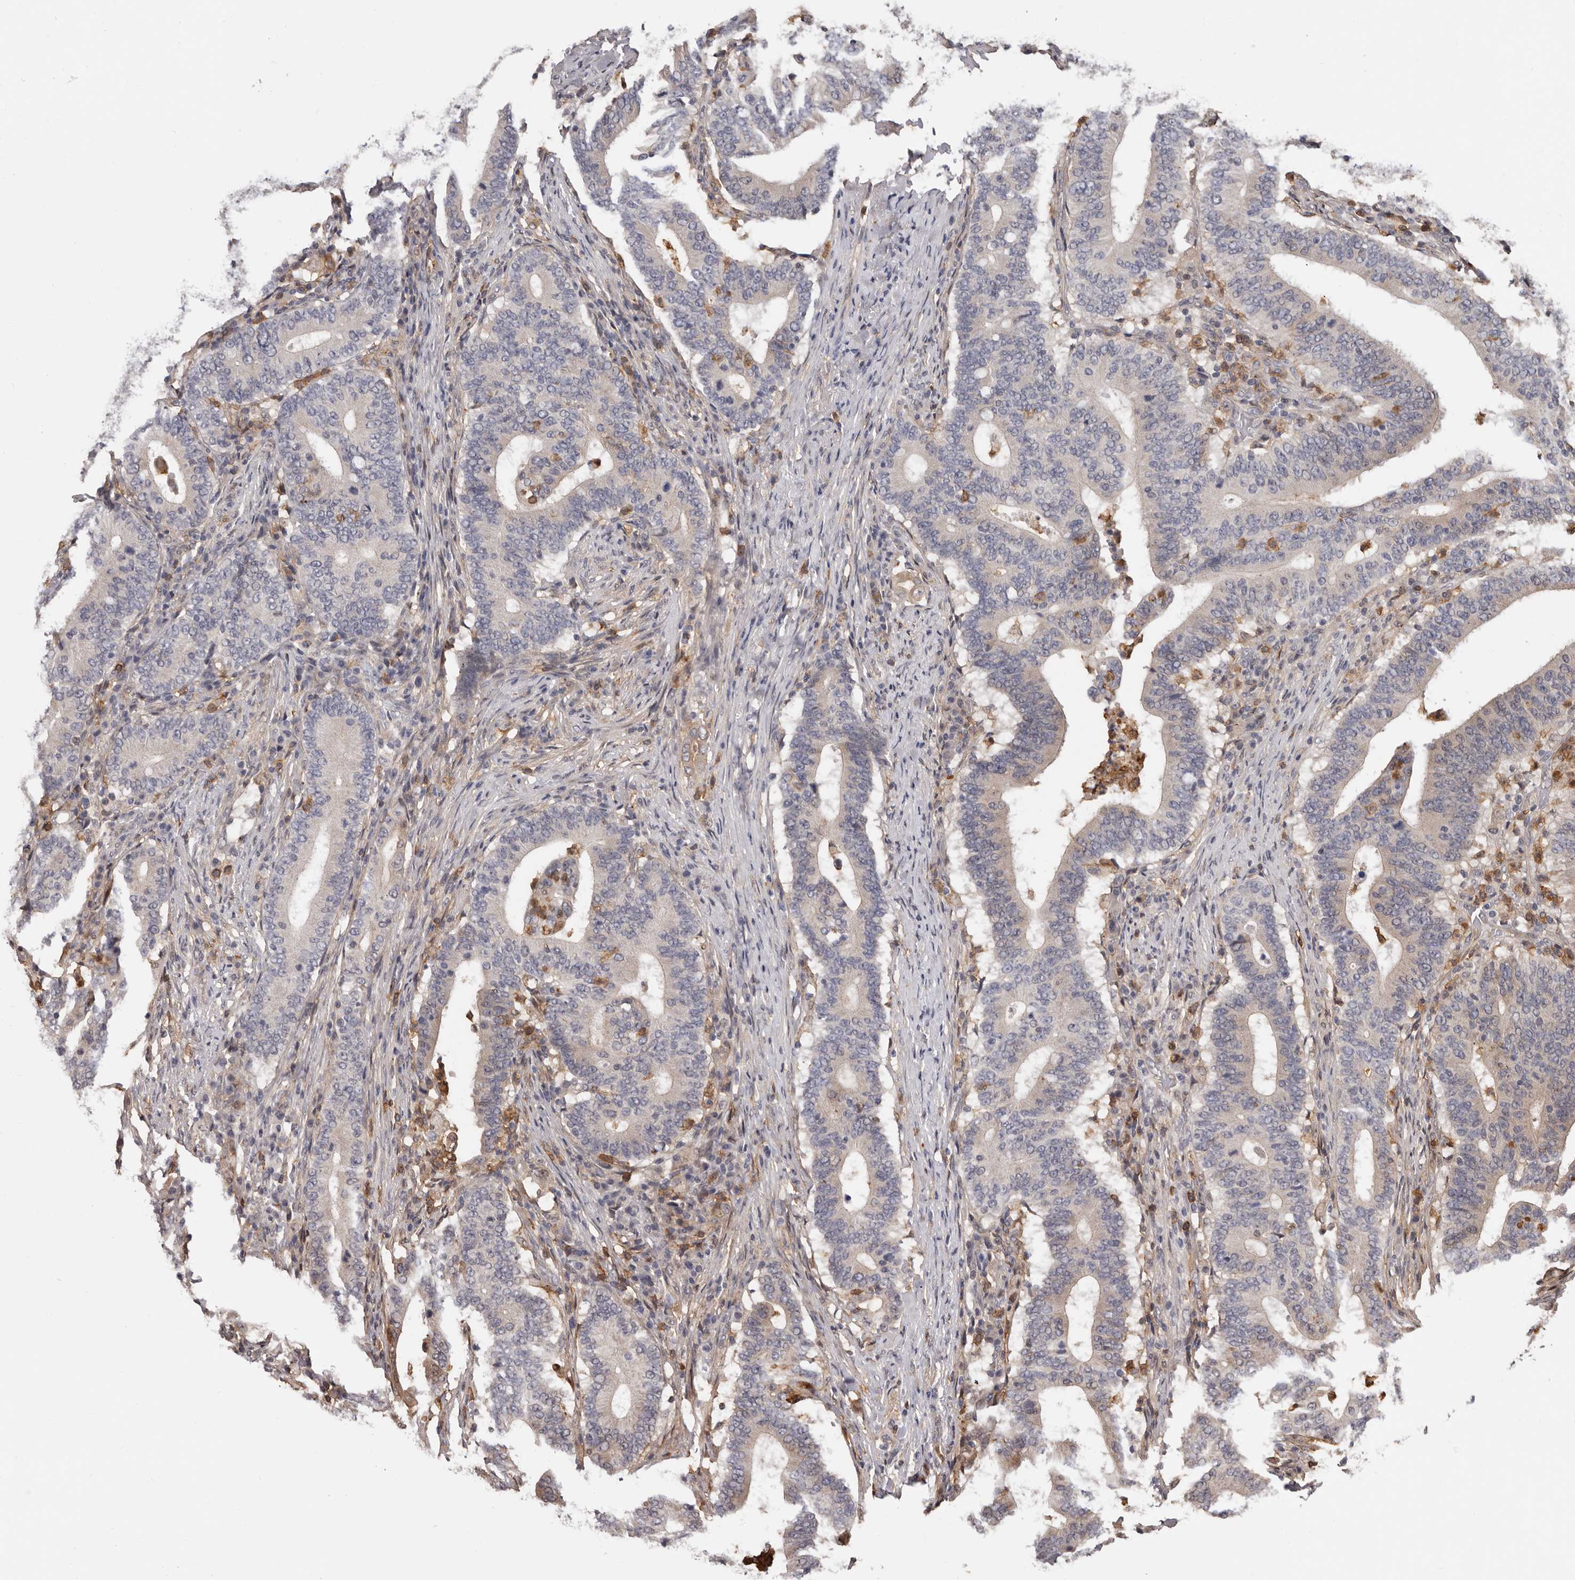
{"staining": {"intensity": "negative", "quantity": "none", "location": "none"}, "tissue": "colorectal cancer", "cell_type": "Tumor cells", "image_type": "cancer", "snomed": [{"axis": "morphology", "description": "Adenocarcinoma, NOS"}, {"axis": "topography", "description": "Colon"}], "caption": "The histopathology image displays no significant positivity in tumor cells of adenocarcinoma (colorectal).", "gene": "PRR12", "patient": {"sex": "female", "age": 66}}